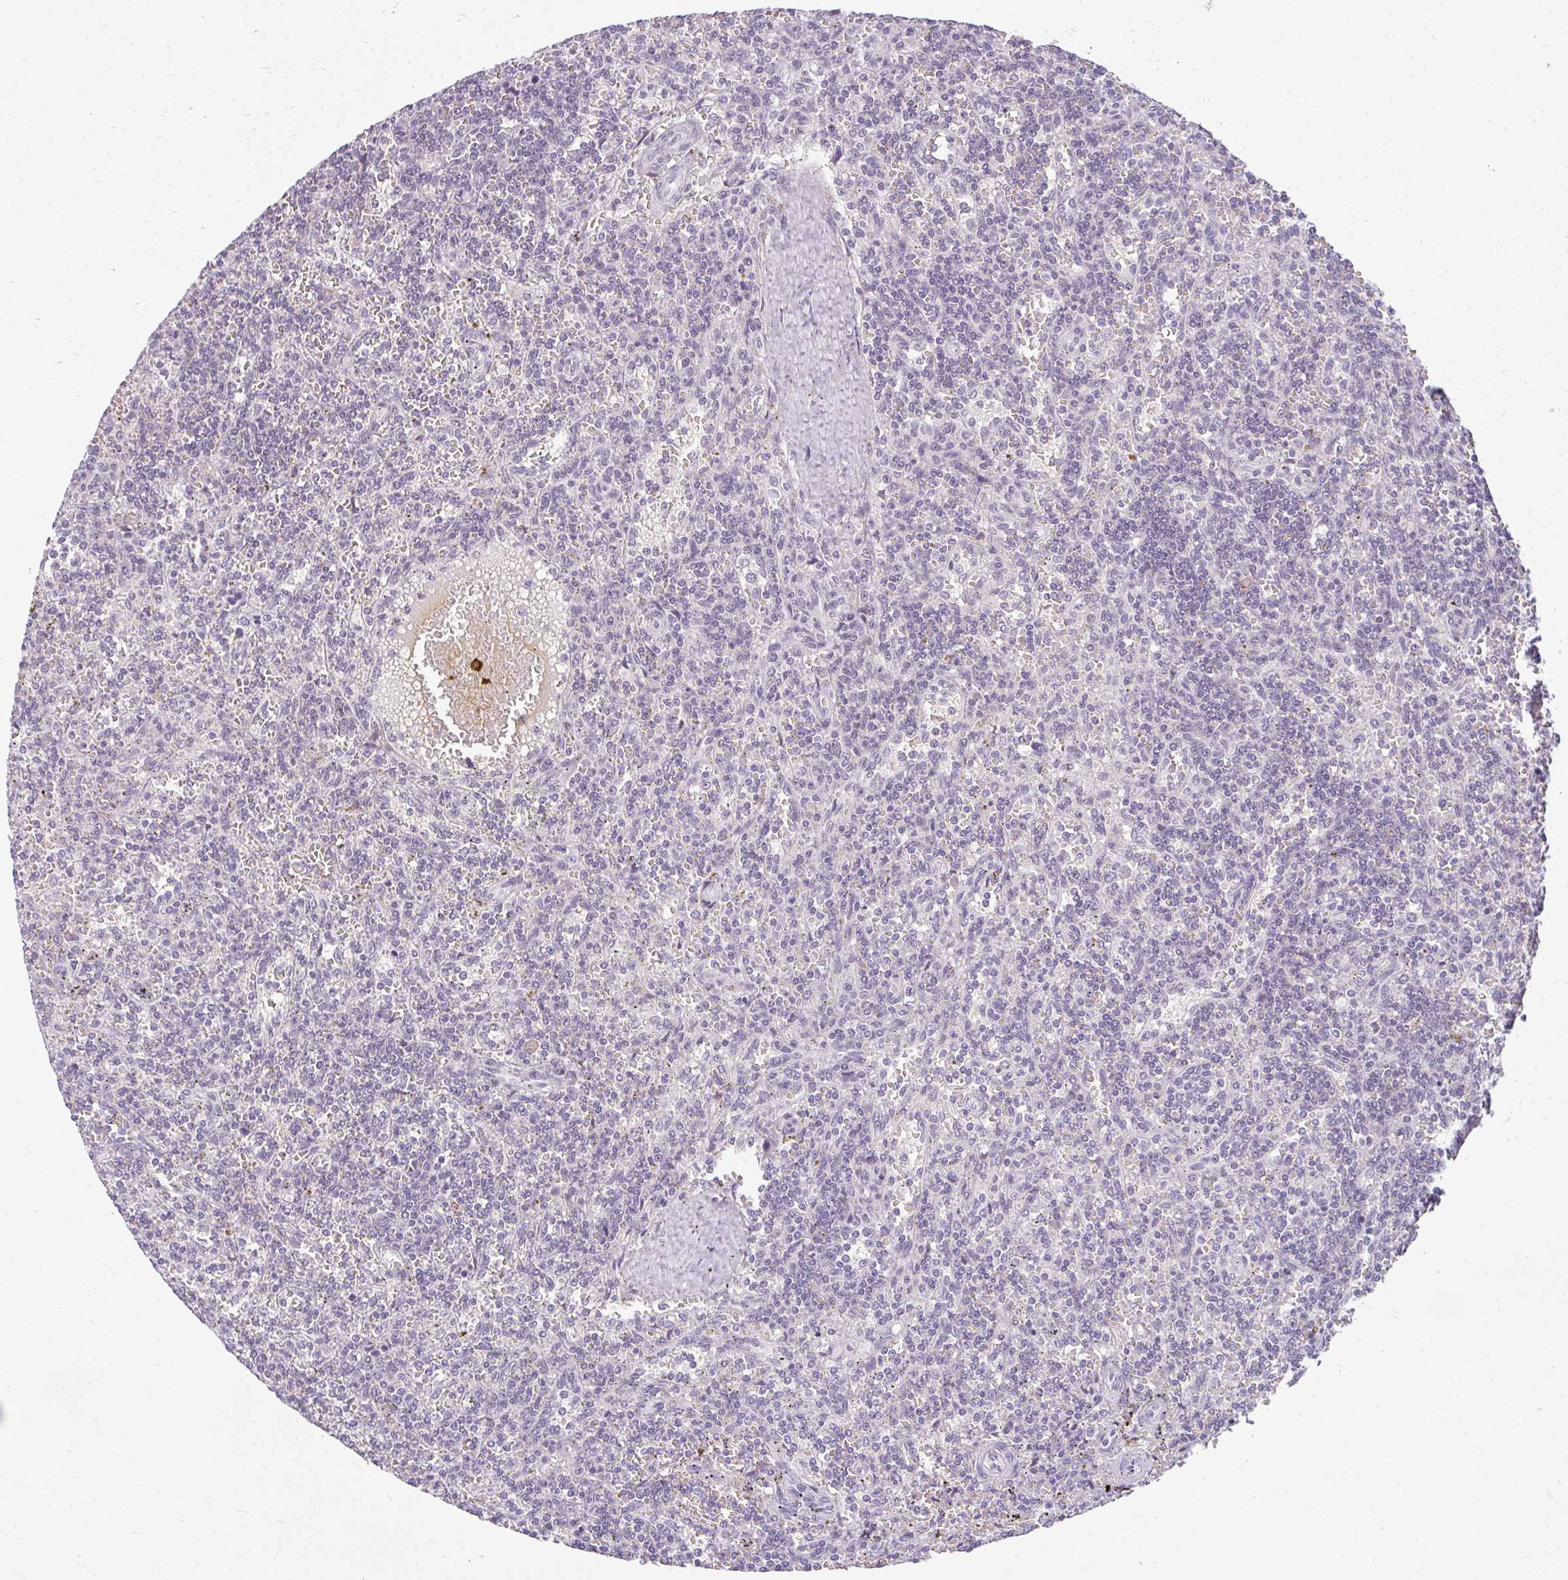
{"staining": {"intensity": "negative", "quantity": "none", "location": "none"}, "tissue": "lymphoma", "cell_type": "Tumor cells", "image_type": "cancer", "snomed": [{"axis": "morphology", "description": "Malignant lymphoma, non-Hodgkin's type, Low grade"}, {"axis": "topography", "description": "Spleen"}], "caption": "IHC image of neoplastic tissue: human lymphoma stained with DAB (3,3'-diaminobenzidine) displays no significant protein positivity in tumor cells.", "gene": "ZFYVE26", "patient": {"sex": "male", "age": 73}}